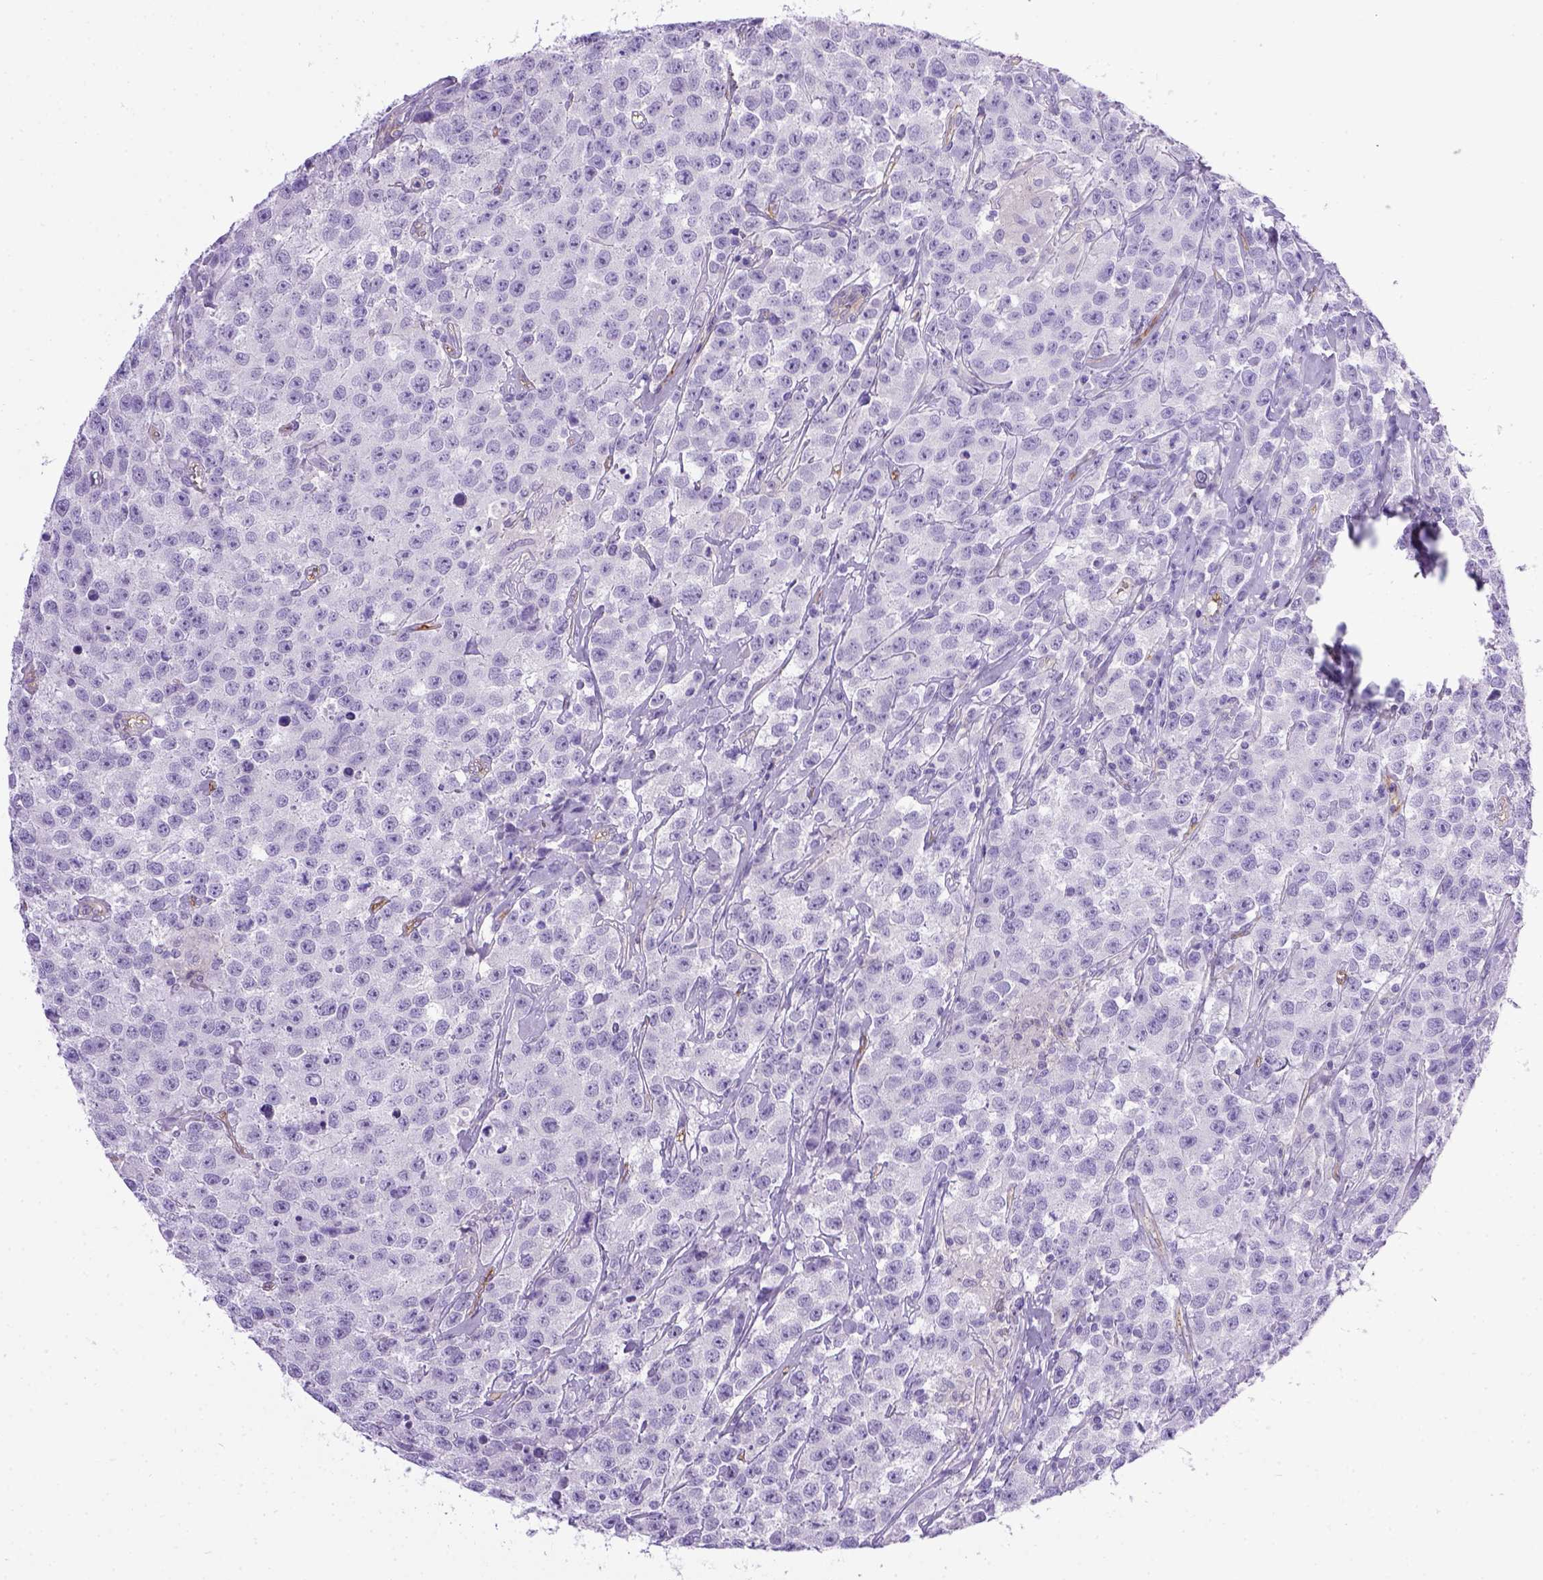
{"staining": {"intensity": "negative", "quantity": "none", "location": "none"}, "tissue": "testis cancer", "cell_type": "Tumor cells", "image_type": "cancer", "snomed": [{"axis": "morphology", "description": "Seminoma, NOS"}, {"axis": "topography", "description": "Testis"}], "caption": "A photomicrograph of seminoma (testis) stained for a protein demonstrates no brown staining in tumor cells.", "gene": "ENG", "patient": {"sex": "male", "age": 59}}